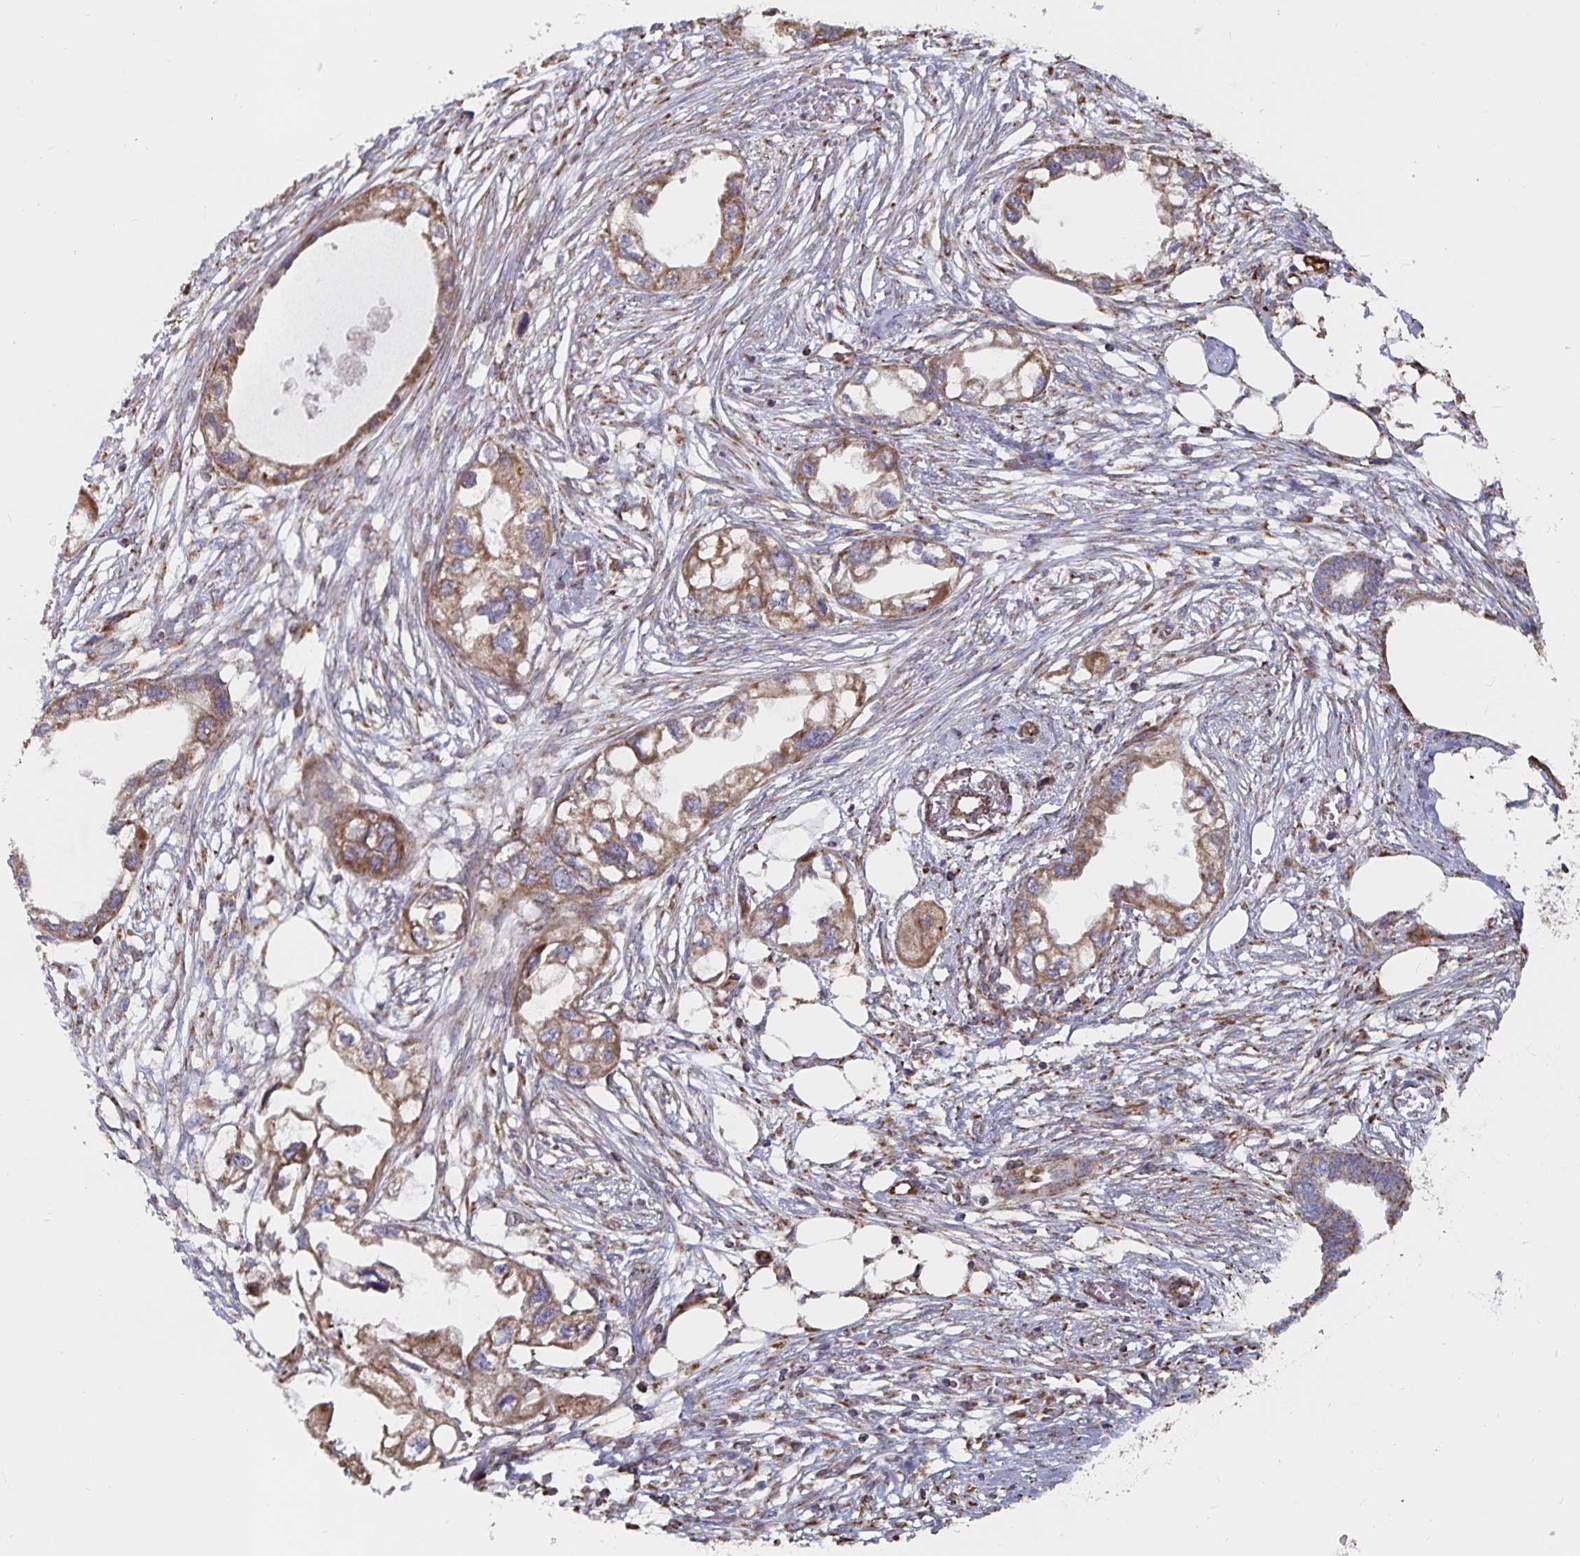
{"staining": {"intensity": "moderate", "quantity": ">75%", "location": "cytoplasmic/membranous"}, "tissue": "endometrial cancer", "cell_type": "Tumor cells", "image_type": "cancer", "snomed": [{"axis": "morphology", "description": "Adenocarcinoma, NOS"}, {"axis": "morphology", "description": "Adenocarcinoma, metastatic, NOS"}, {"axis": "topography", "description": "Adipose tissue"}, {"axis": "topography", "description": "Endometrium"}], "caption": "A micrograph of human endometrial cancer (metastatic adenocarcinoma) stained for a protein reveals moderate cytoplasmic/membranous brown staining in tumor cells. The protein of interest is shown in brown color, while the nuclei are stained blue.", "gene": "BCAP29", "patient": {"sex": "female", "age": 67}}